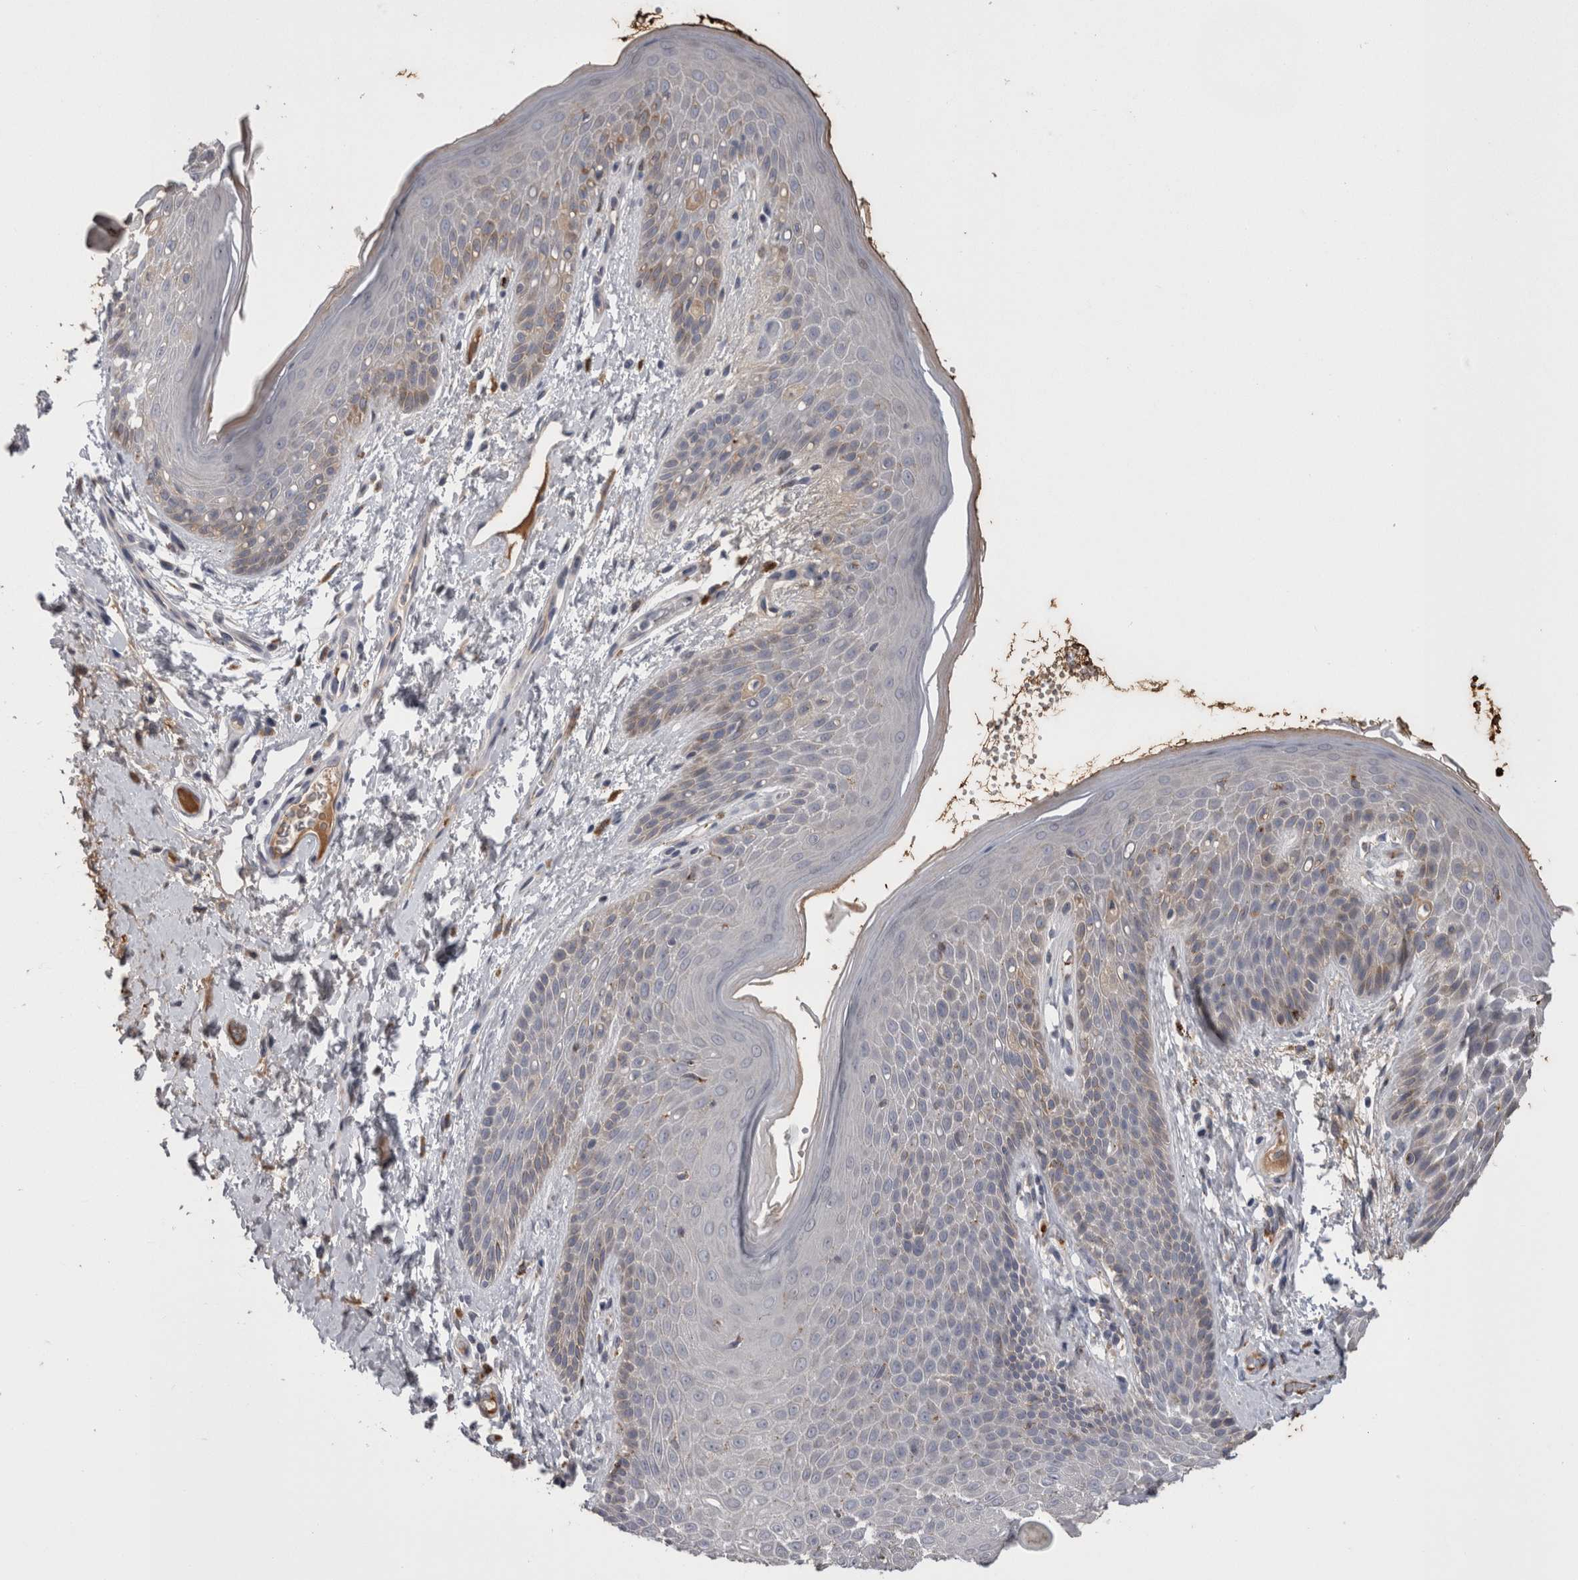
{"staining": {"intensity": "weak", "quantity": "<25%", "location": "cytoplasmic/membranous"}, "tissue": "skin", "cell_type": "Epidermal cells", "image_type": "normal", "snomed": [{"axis": "morphology", "description": "Normal tissue, NOS"}, {"axis": "topography", "description": "Anal"}], "caption": "An image of skin stained for a protein exhibits no brown staining in epidermal cells. Brightfield microscopy of immunohistochemistry stained with DAB (3,3'-diaminobenzidine) (brown) and hematoxylin (blue), captured at high magnification.", "gene": "STC1", "patient": {"sex": "male", "age": 74}}